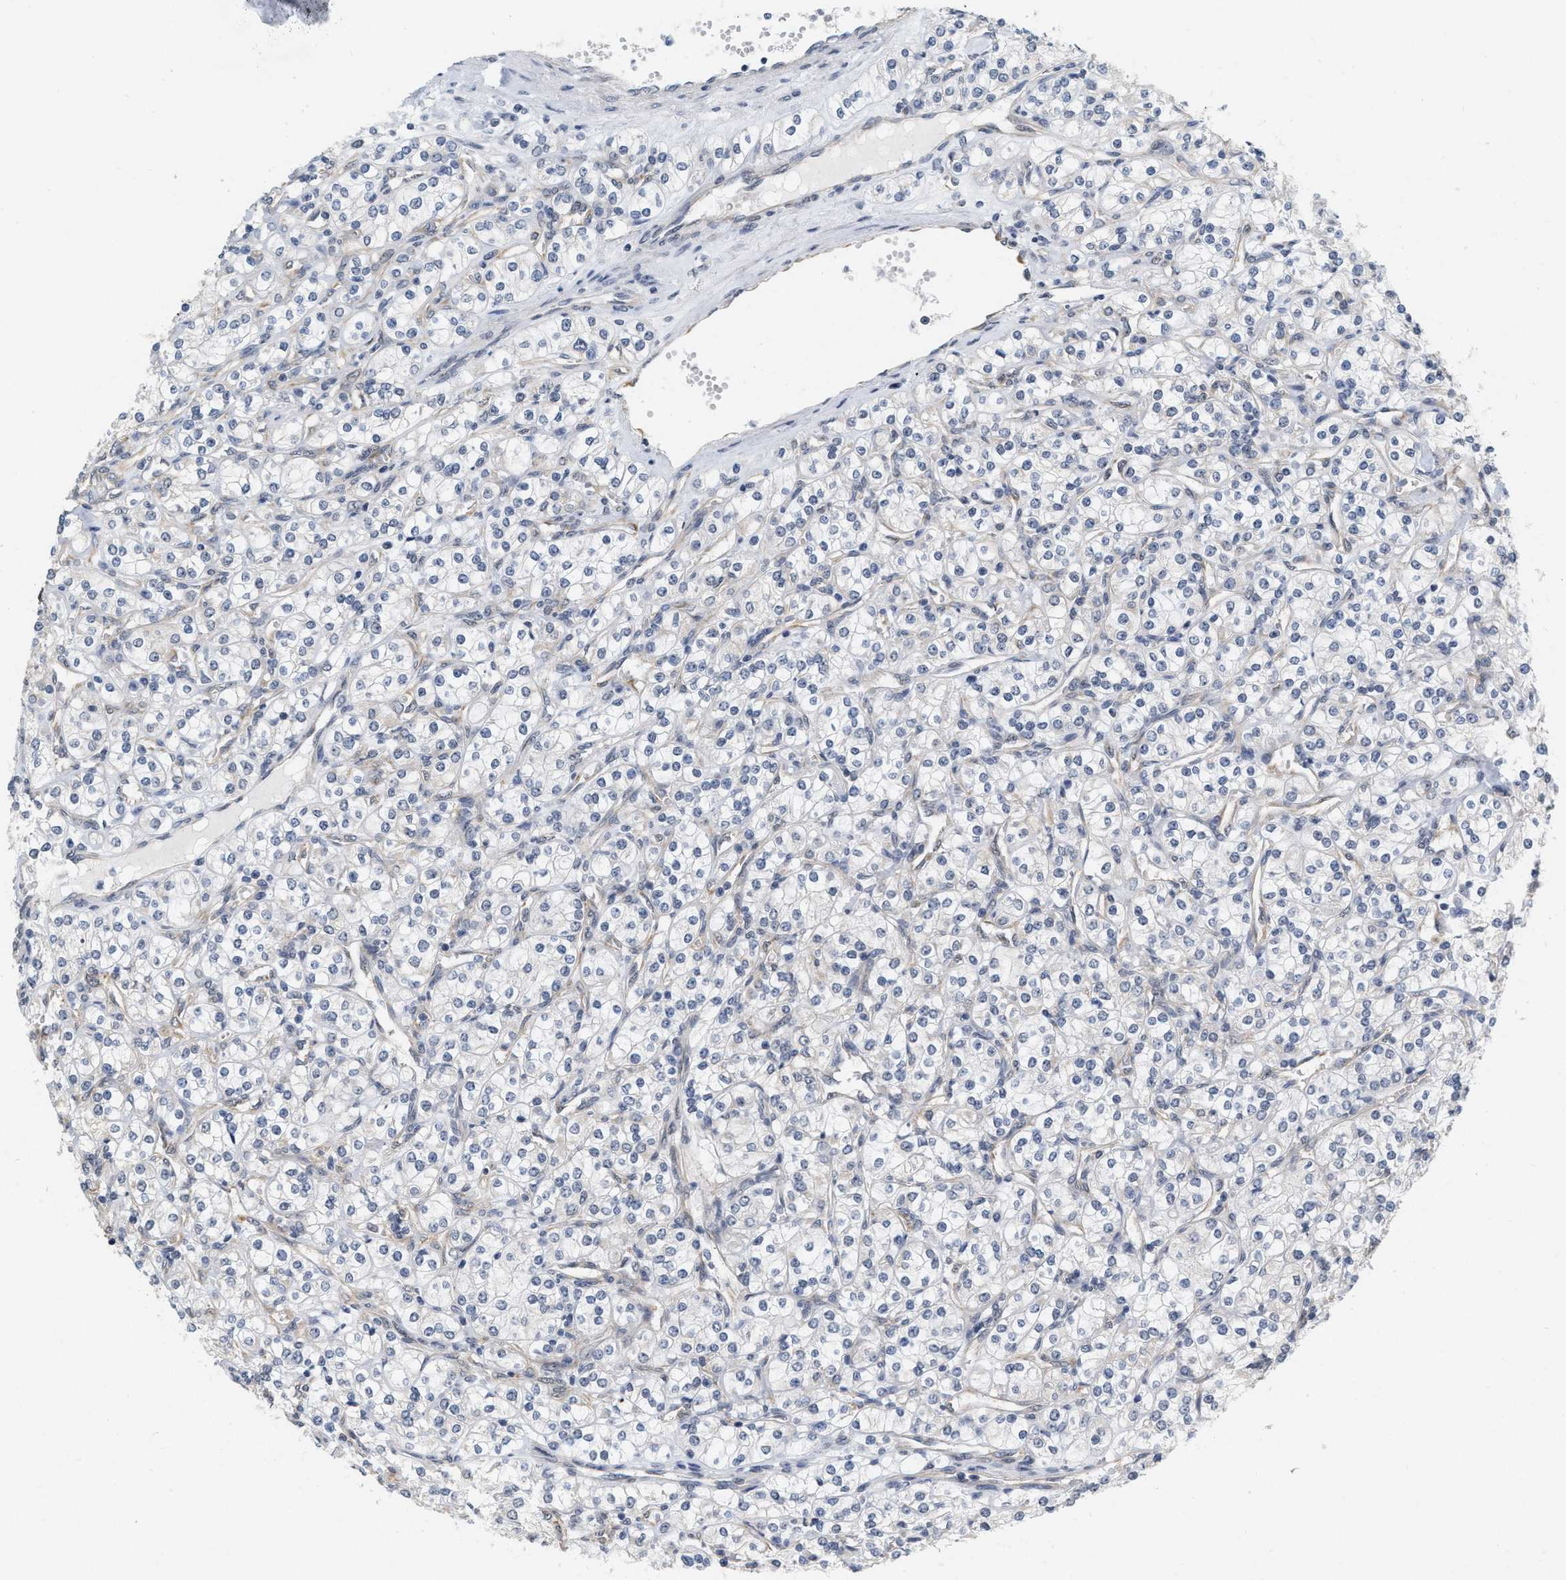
{"staining": {"intensity": "negative", "quantity": "none", "location": "none"}, "tissue": "renal cancer", "cell_type": "Tumor cells", "image_type": "cancer", "snomed": [{"axis": "morphology", "description": "Adenocarcinoma, NOS"}, {"axis": "topography", "description": "Kidney"}], "caption": "IHC histopathology image of adenocarcinoma (renal) stained for a protein (brown), which reveals no positivity in tumor cells.", "gene": "RUVBL1", "patient": {"sex": "male", "age": 77}}